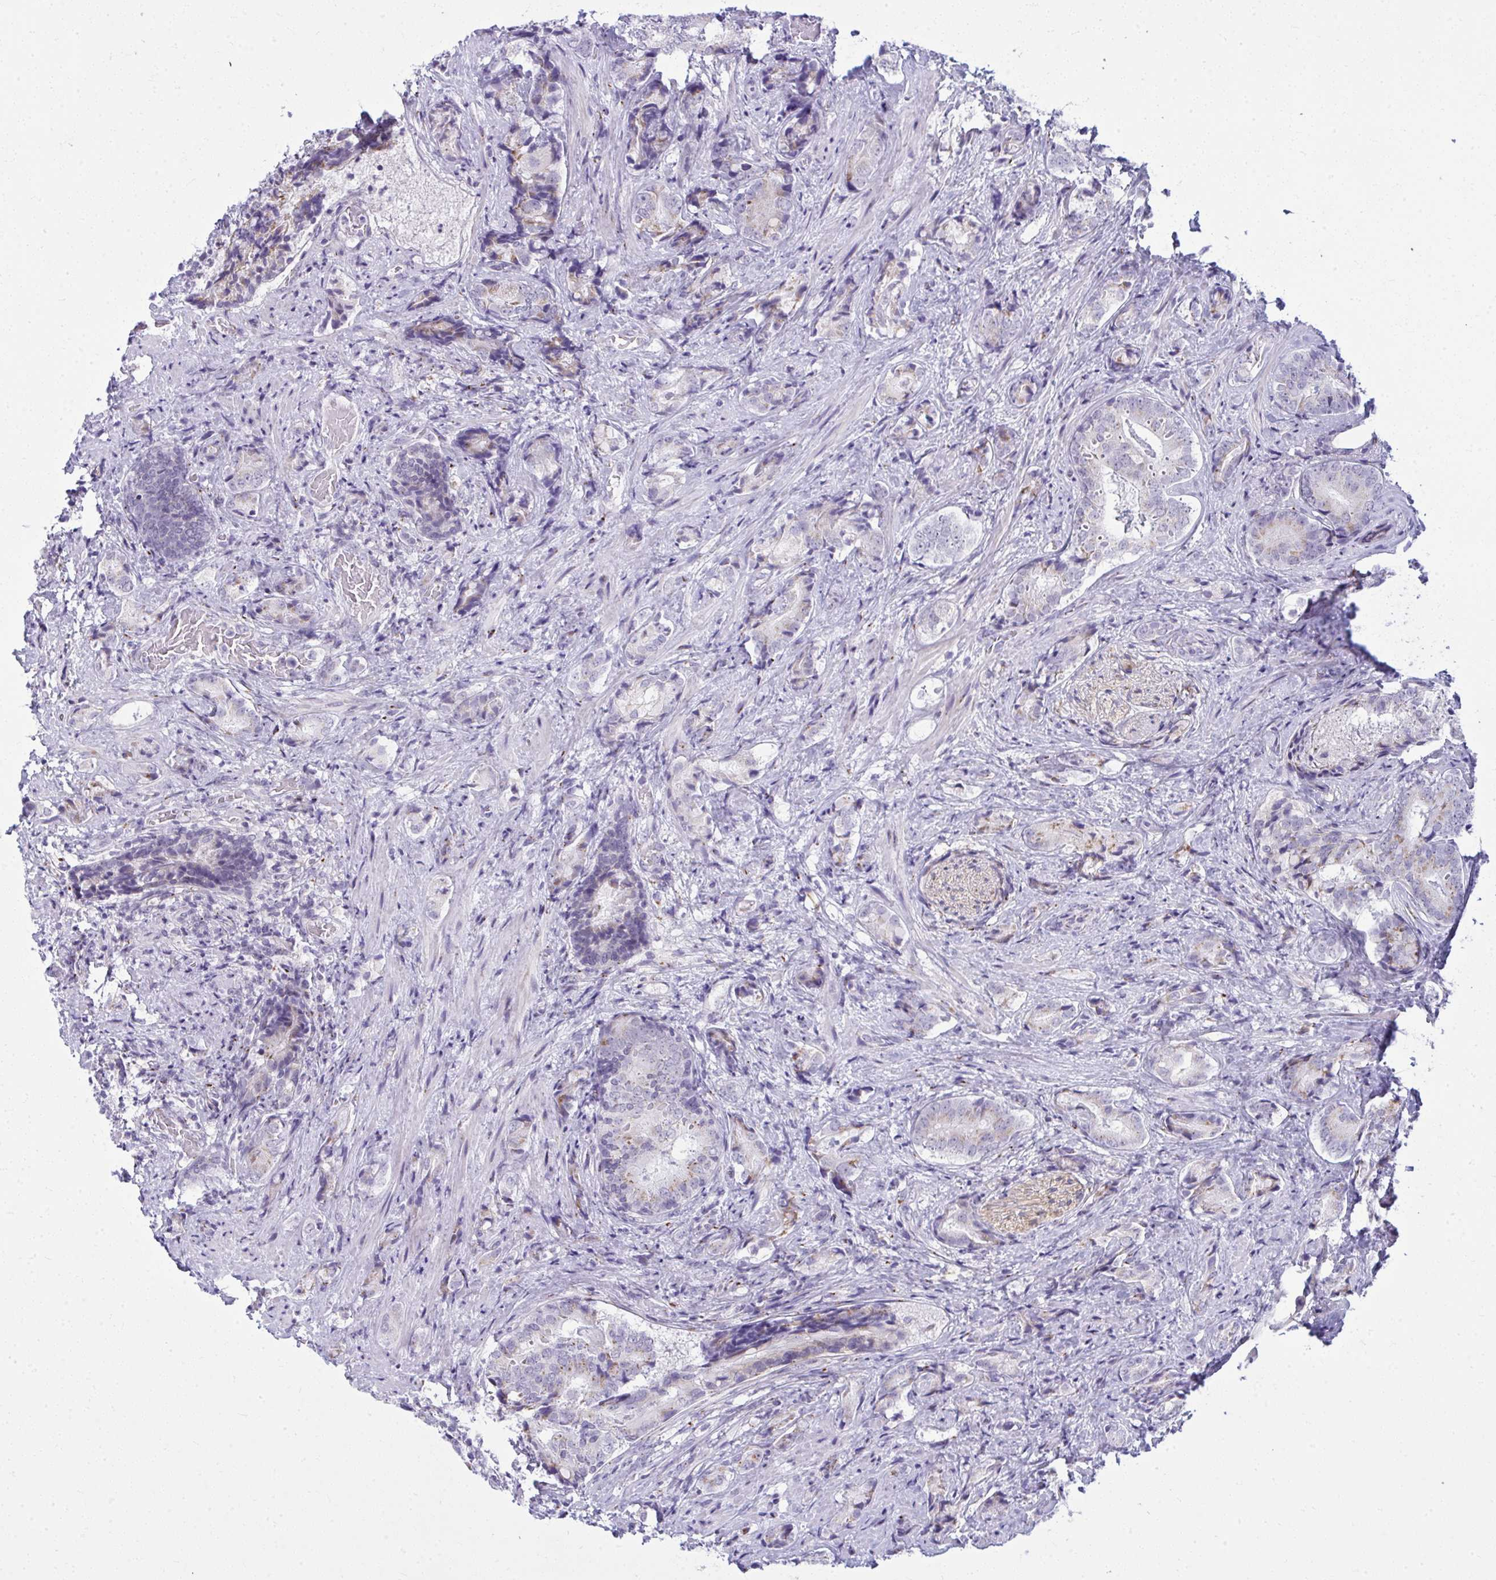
{"staining": {"intensity": "negative", "quantity": "none", "location": "none"}, "tissue": "prostate cancer", "cell_type": "Tumor cells", "image_type": "cancer", "snomed": [{"axis": "morphology", "description": "Adenocarcinoma, High grade"}, {"axis": "topography", "description": "Prostate"}], "caption": "Immunohistochemistry micrograph of neoplastic tissue: human adenocarcinoma (high-grade) (prostate) stained with DAB demonstrates no significant protein staining in tumor cells.", "gene": "DTX4", "patient": {"sex": "male", "age": 62}}